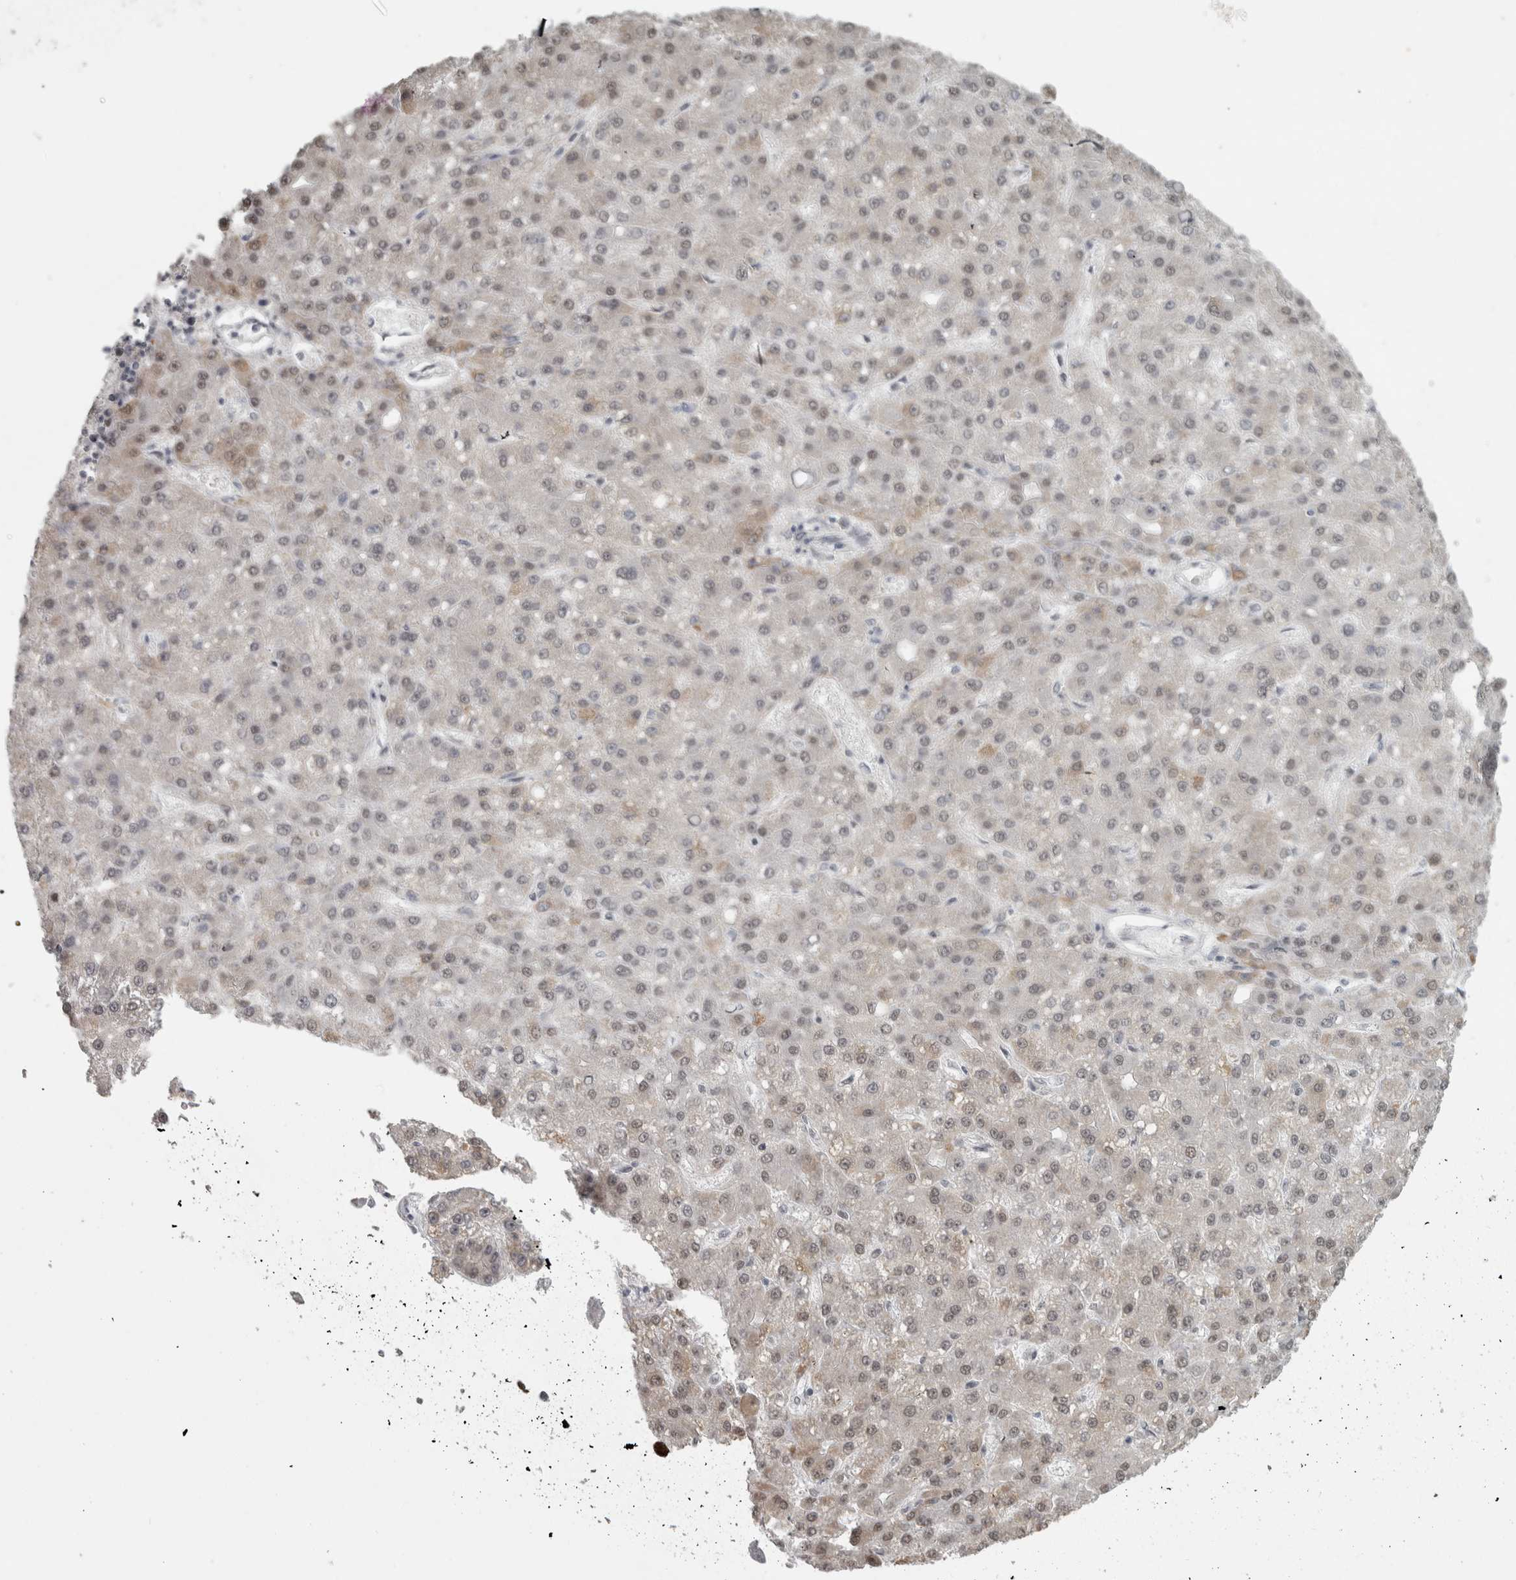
{"staining": {"intensity": "weak", "quantity": "25%-75%", "location": "nuclear"}, "tissue": "liver cancer", "cell_type": "Tumor cells", "image_type": "cancer", "snomed": [{"axis": "morphology", "description": "Carcinoma, Hepatocellular, NOS"}, {"axis": "topography", "description": "Liver"}], "caption": "The immunohistochemical stain shows weak nuclear staining in tumor cells of hepatocellular carcinoma (liver) tissue.", "gene": "MICU3", "patient": {"sex": "male", "age": 67}}